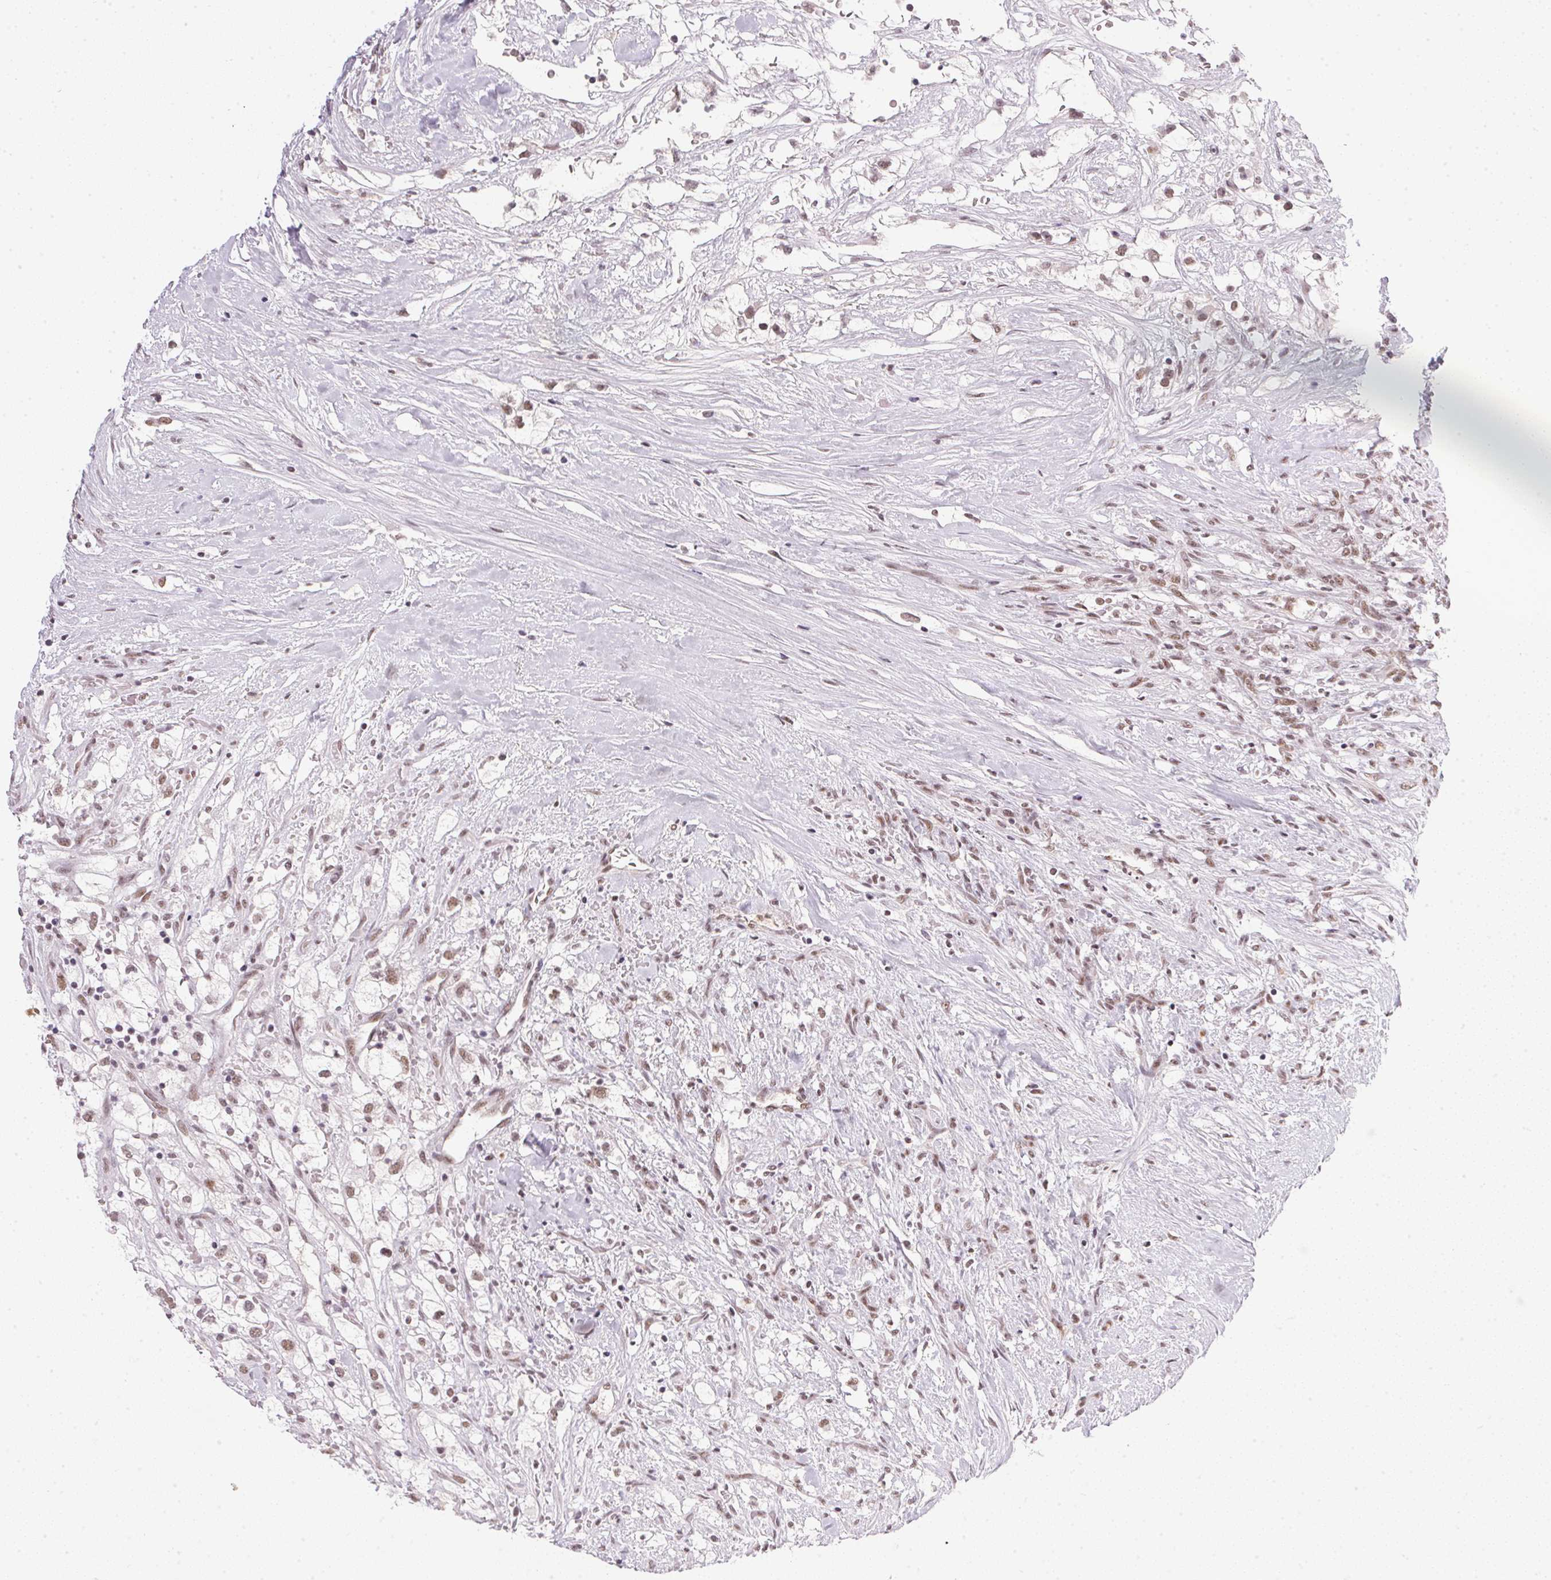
{"staining": {"intensity": "weak", "quantity": ">75%", "location": "nuclear"}, "tissue": "renal cancer", "cell_type": "Tumor cells", "image_type": "cancer", "snomed": [{"axis": "morphology", "description": "Adenocarcinoma, NOS"}, {"axis": "topography", "description": "Kidney"}], "caption": "A brown stain highlights weak nuclear positivity of a protein in adenocarcinoma (renal) tumor cells.", "gene": "SRSF7", "patient": {"sex": "male", "age": 59}}